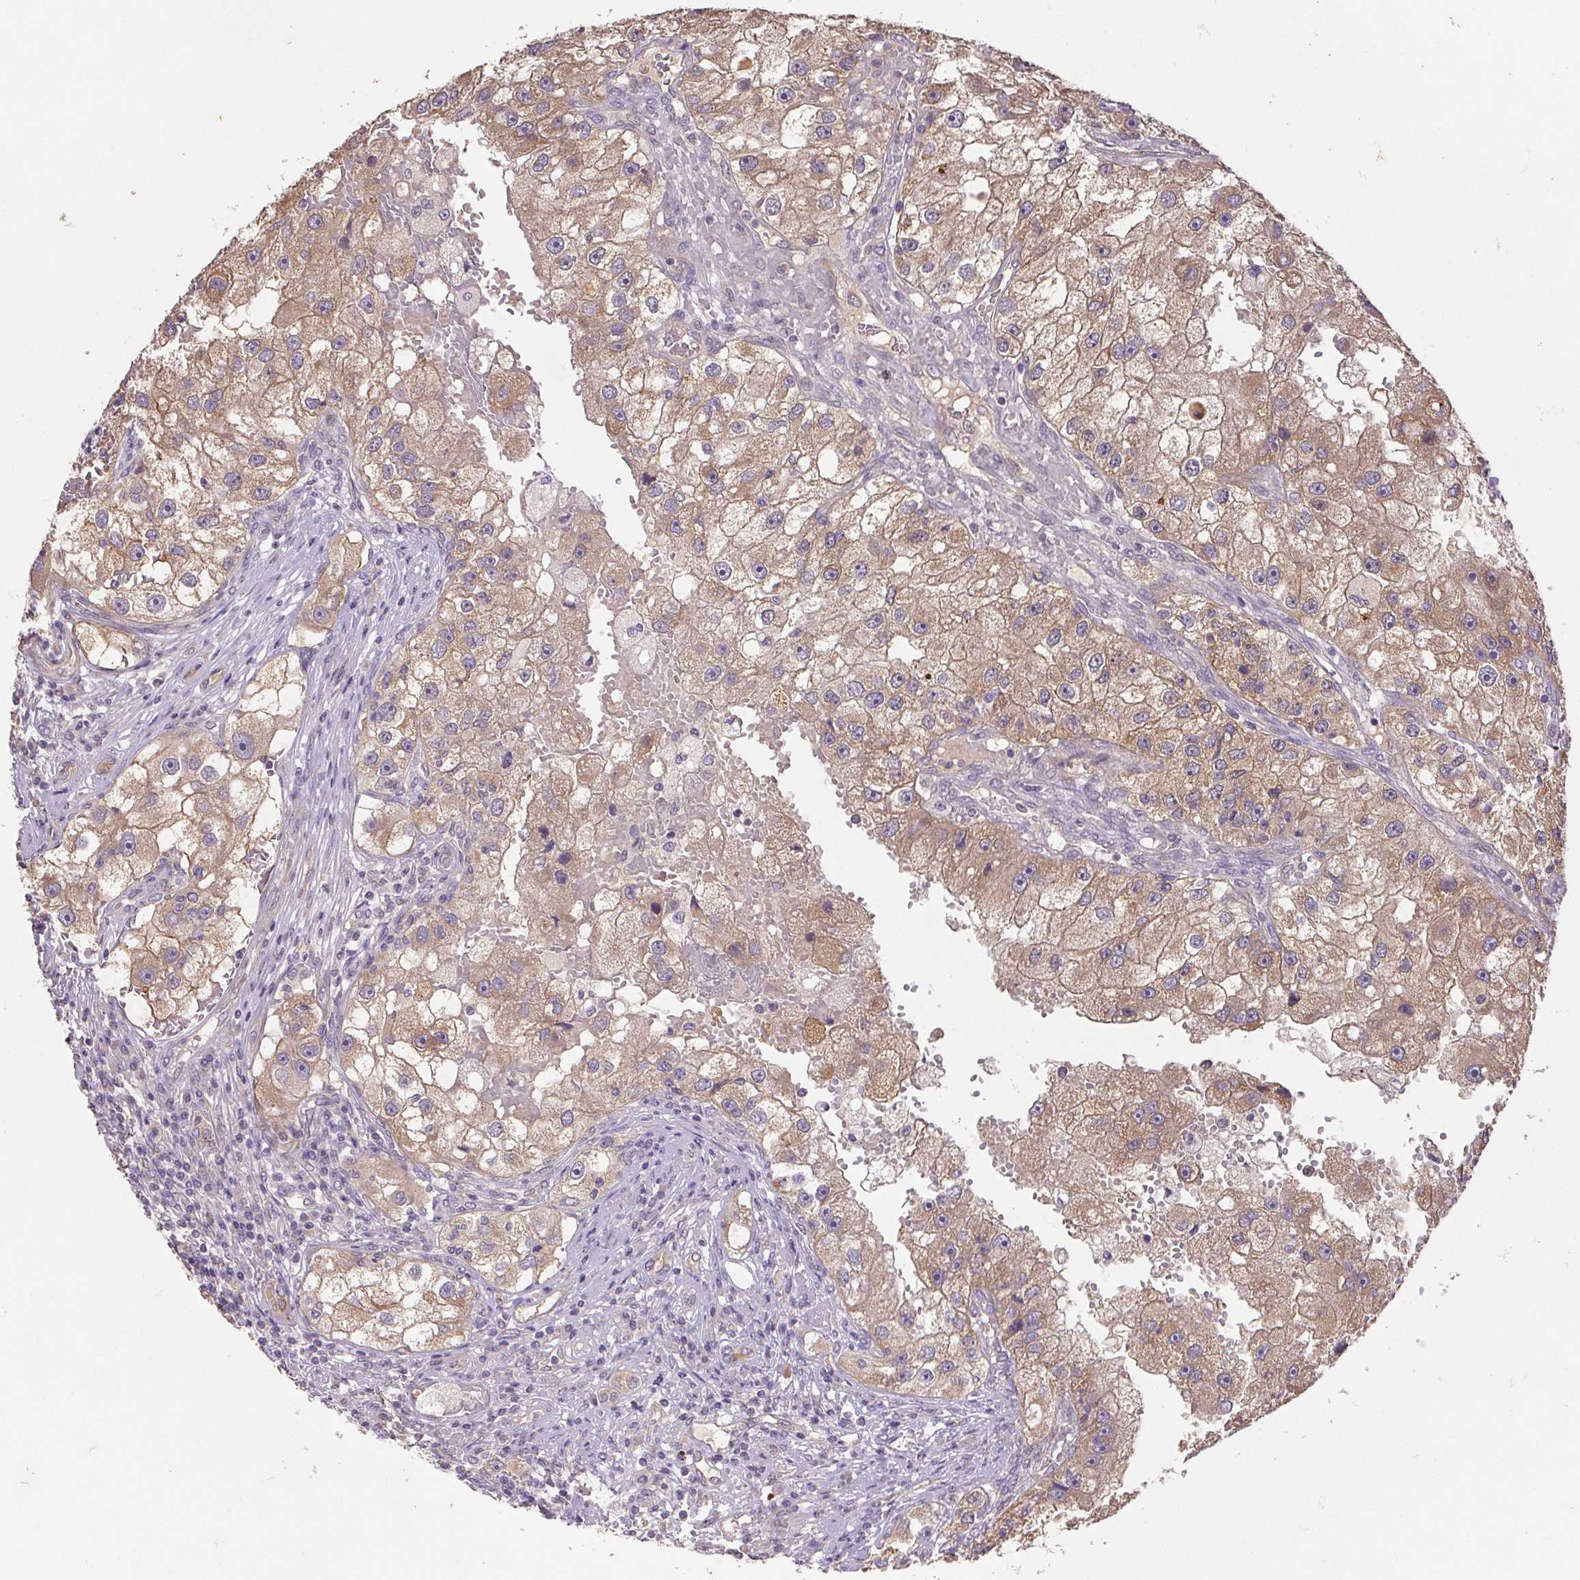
{"staining": {"intensity": "moderate", "quantity": ">75%", "location": "cytoplasmic/membranous"}, "tissue": "renal cancer", "cell_type": "Tumor cells", "image_type": "cancer", "snomed": [{"axis": "morphology", "description": "Adenocarcinoma, NOS"}, {"axis": "topography", "description": "Kidney"}], "caption": "Tumor cells demonstrate medium levels of moderate cytoplasmic/membranous positivity in approximately >75% of cells in human renal cancer.", "gene": "RAB11A", "patient": {"sex": "male", "age": 63}}